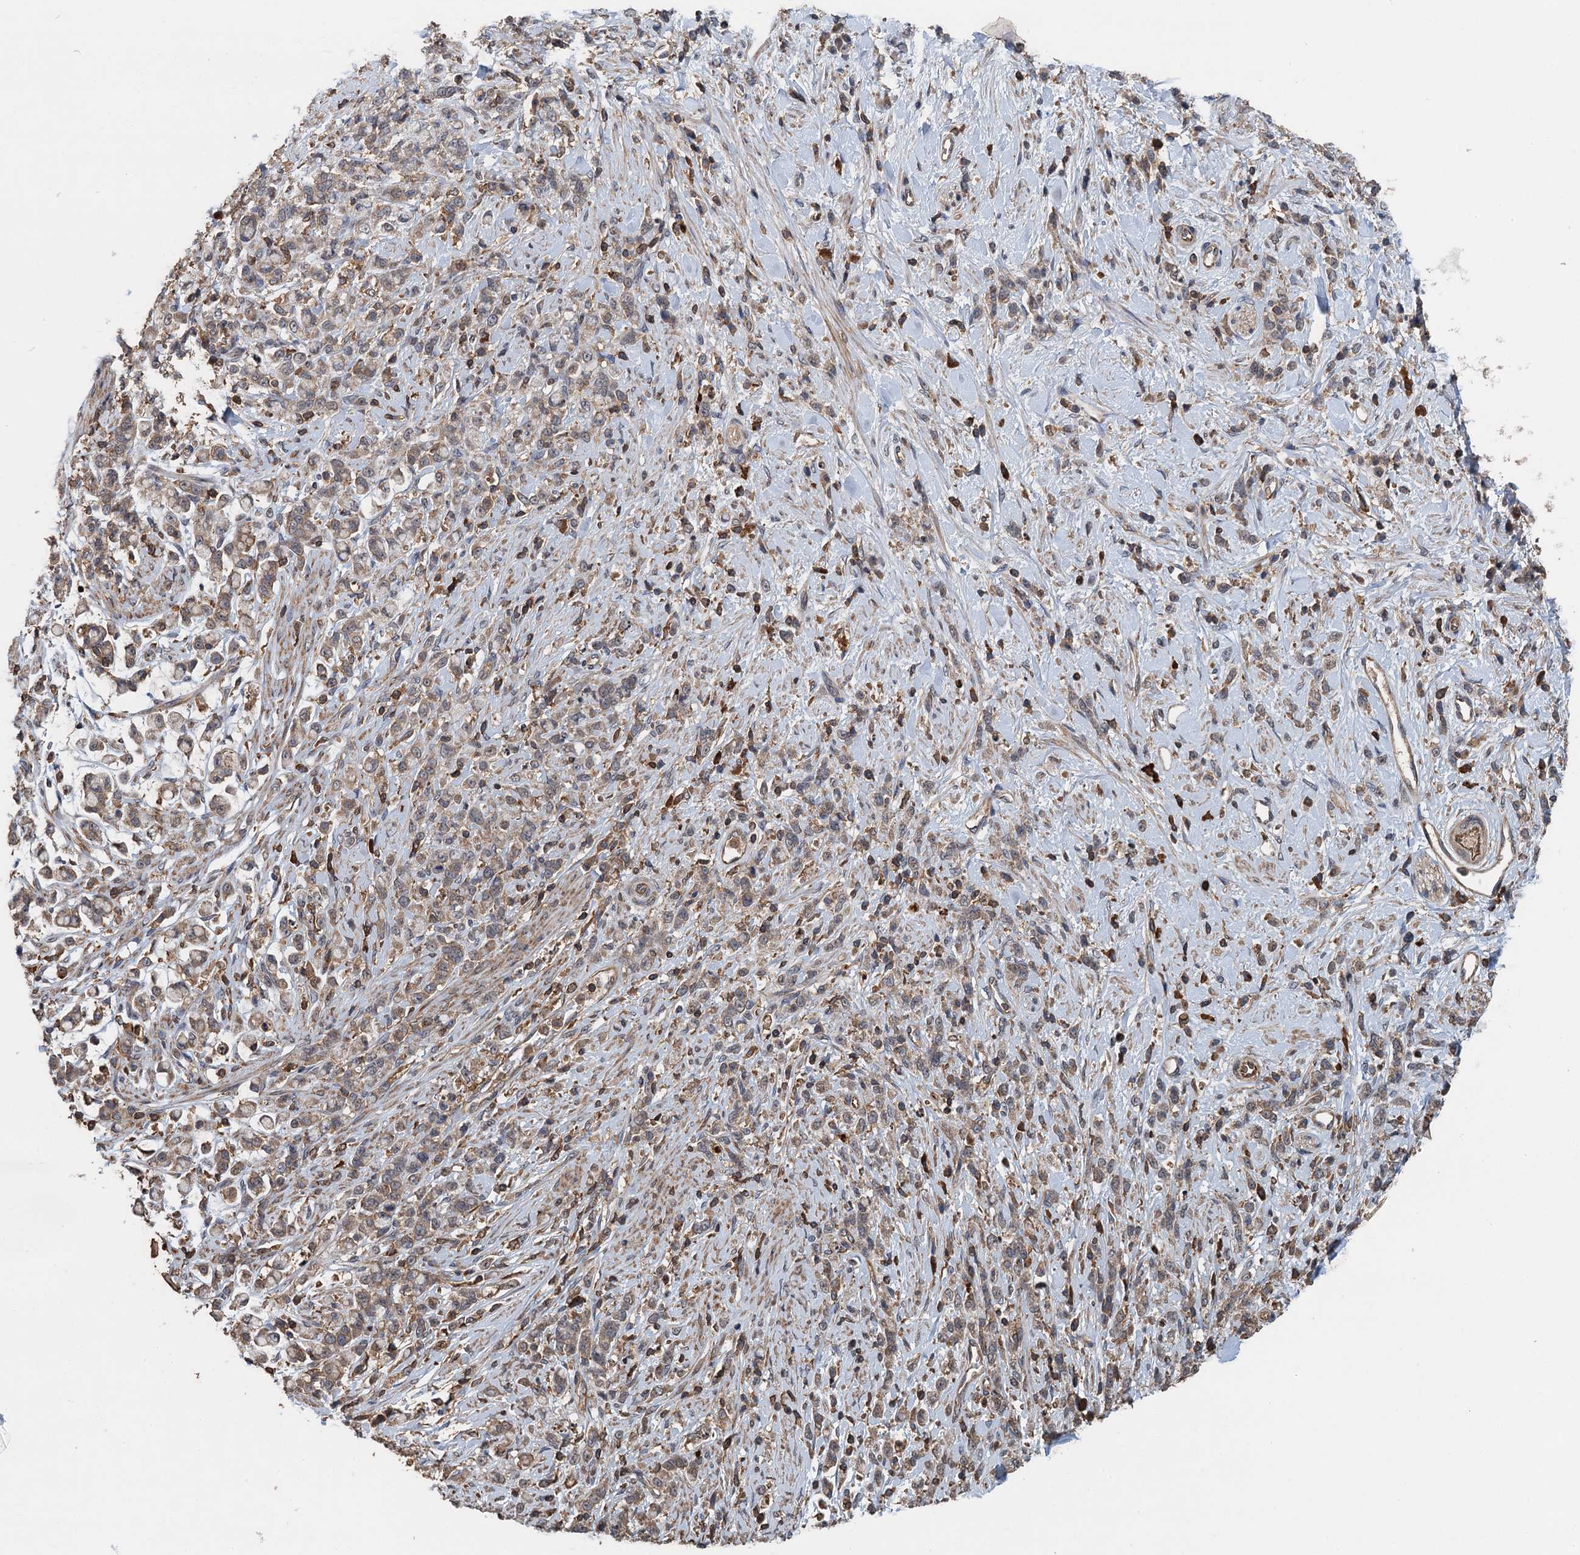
{"staining": {"intensity": "weak", "quantity": ">75%", "location": "cytoplasmic/membranous"}, "tissue": "stomach cancer", "cell_type": "Tumor cells", "image_type": "cancer", "snomed": [{"axis": "morphology", "description": "Adenocarcinoma, NOS"}, {"axis": "topography", "description": "Stomach"}], "caption": "Human stomach cancer (adenocarcinoma) stained with a protein marker demonstrates weak staining in tumor cells.", "gene": "BORCS5", "patient": {"sex": "female", "age": 60}}